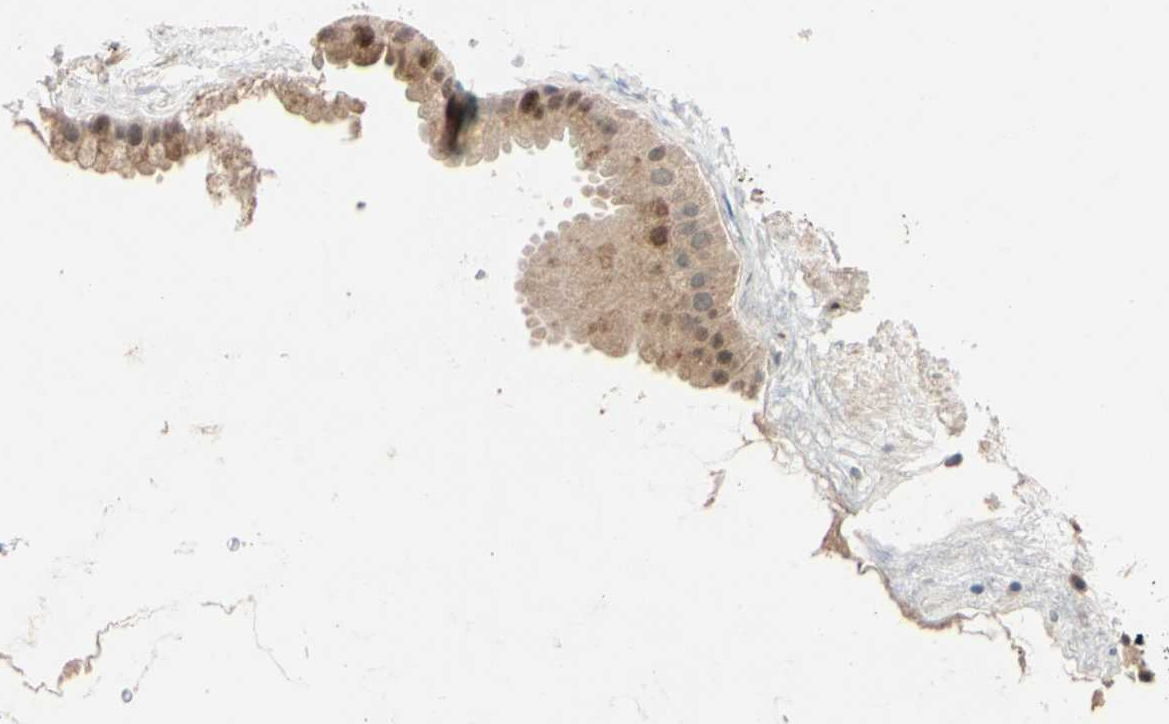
{"staining": {"intensity": "moderate", "quantity": ">75%", "location": "cytoplasmic/membranous"}, "tissue": "gallbladder", "cell_type": "Glandular cells", "image_type": "normal", "snomed": [{"axis": "morphology", "description": "Normal tissue, NOS"}, {"axis": "topography", "description": "Gallbladder"}], "caption": "IHC of benign gallbladder exhibits medium levels of moderate cytoplasmic/membranous expression in about >75% of glandular cells. The staining was performed using DAB, with brown indicating positive protein expression. Nuclei are stained blue with hematoxylin.", "gene": "ACSL5", "patient": {"sex": "female", "age": 64}}